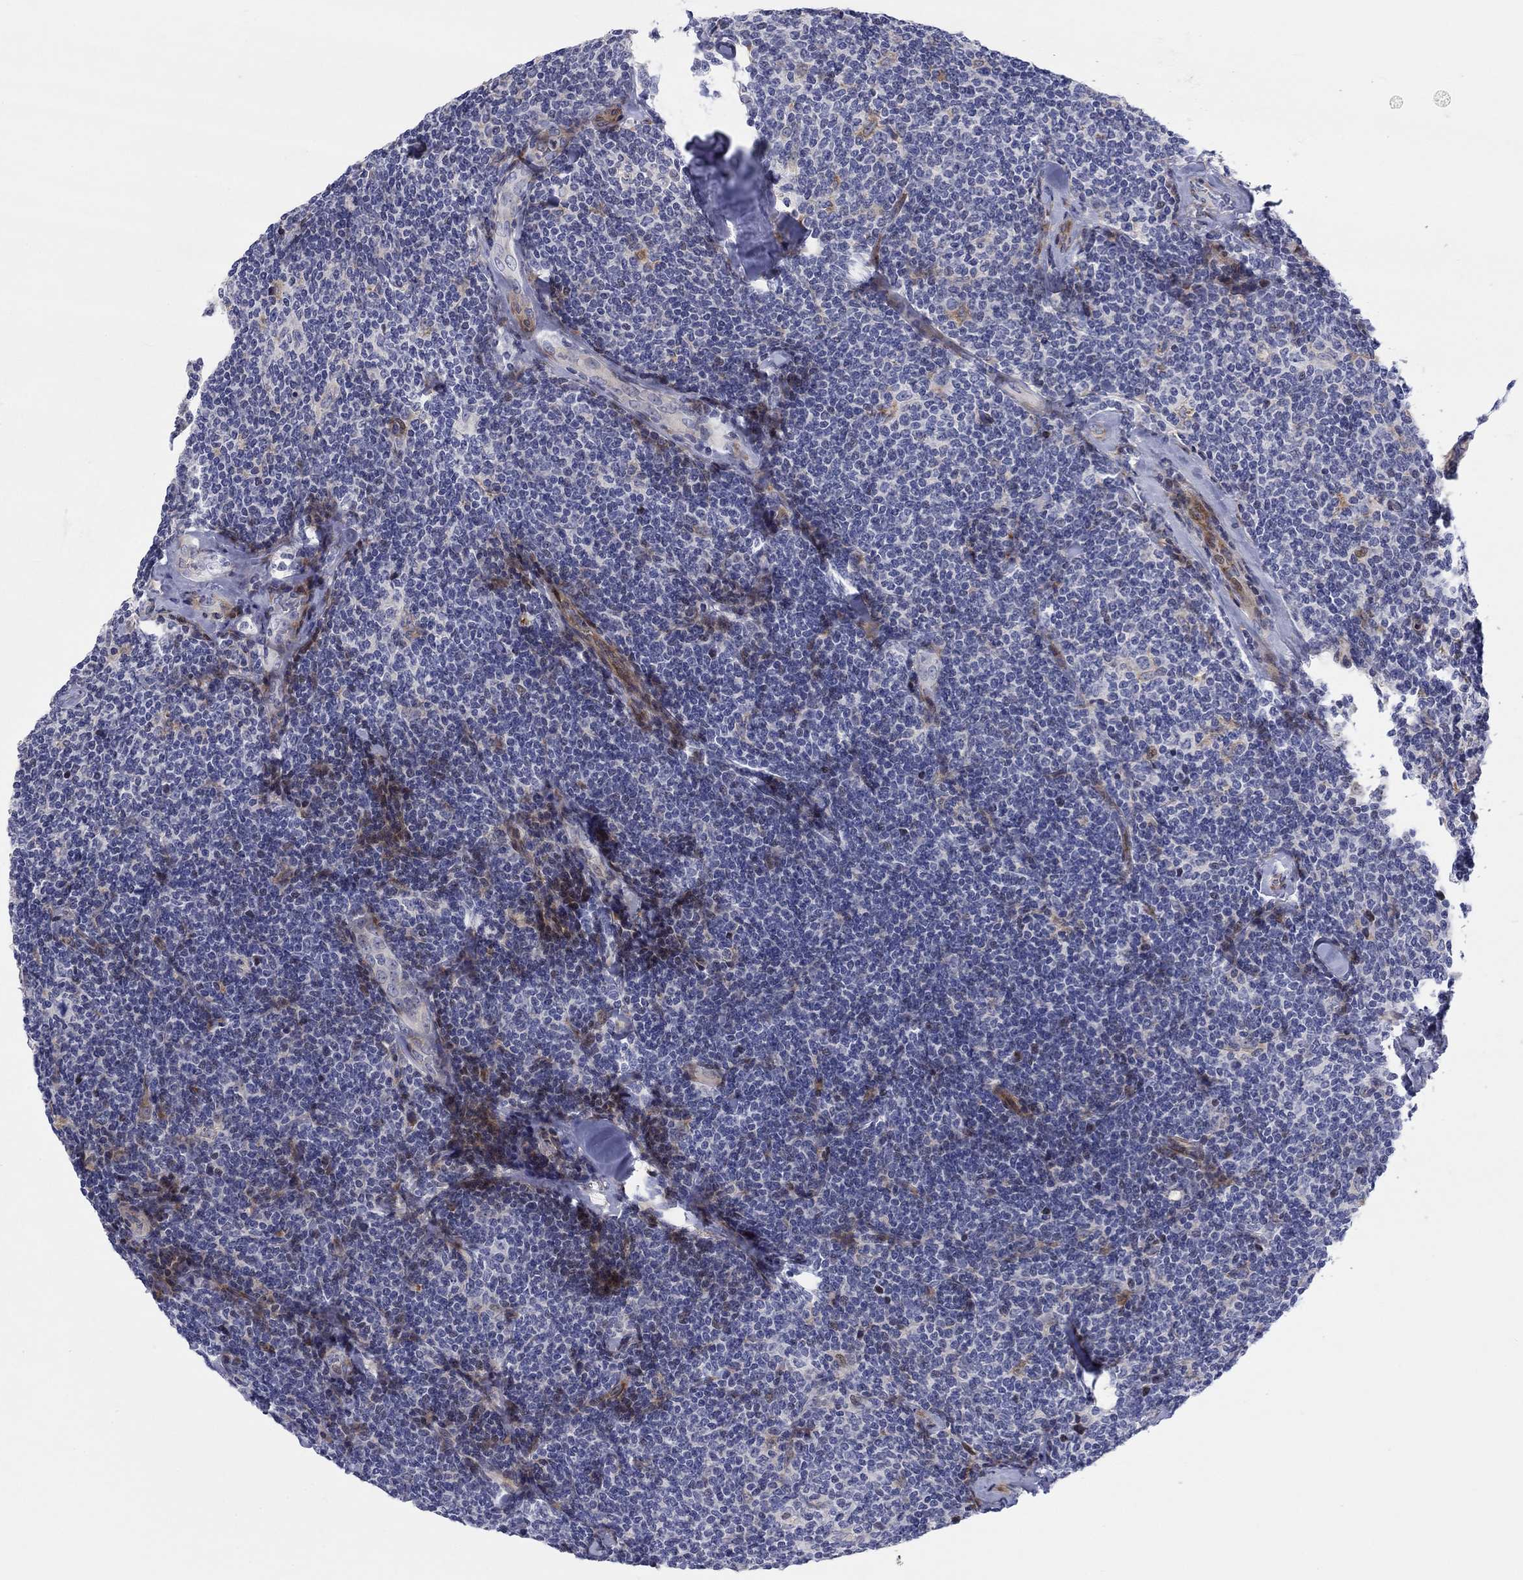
{"staining": {"intensity": "negative", "quantity": "none", "location": "none"}, "tissue": "lymphoma", "cell_type": "Tumor cells", "image_type": "cancer", "snomed": [{"axis": "morphology", "description": "Malignant lymphoma, non-Hodgkin's type, Low grade"}, {"axis": "topography", "description": "Lymph node"}], "caption": "Immunohistochemical staining of lymphoma displays no significant positivity in tumor cells.", "gene": "ARHGAP36", "patient": {"sex": "female", "age": 56}}